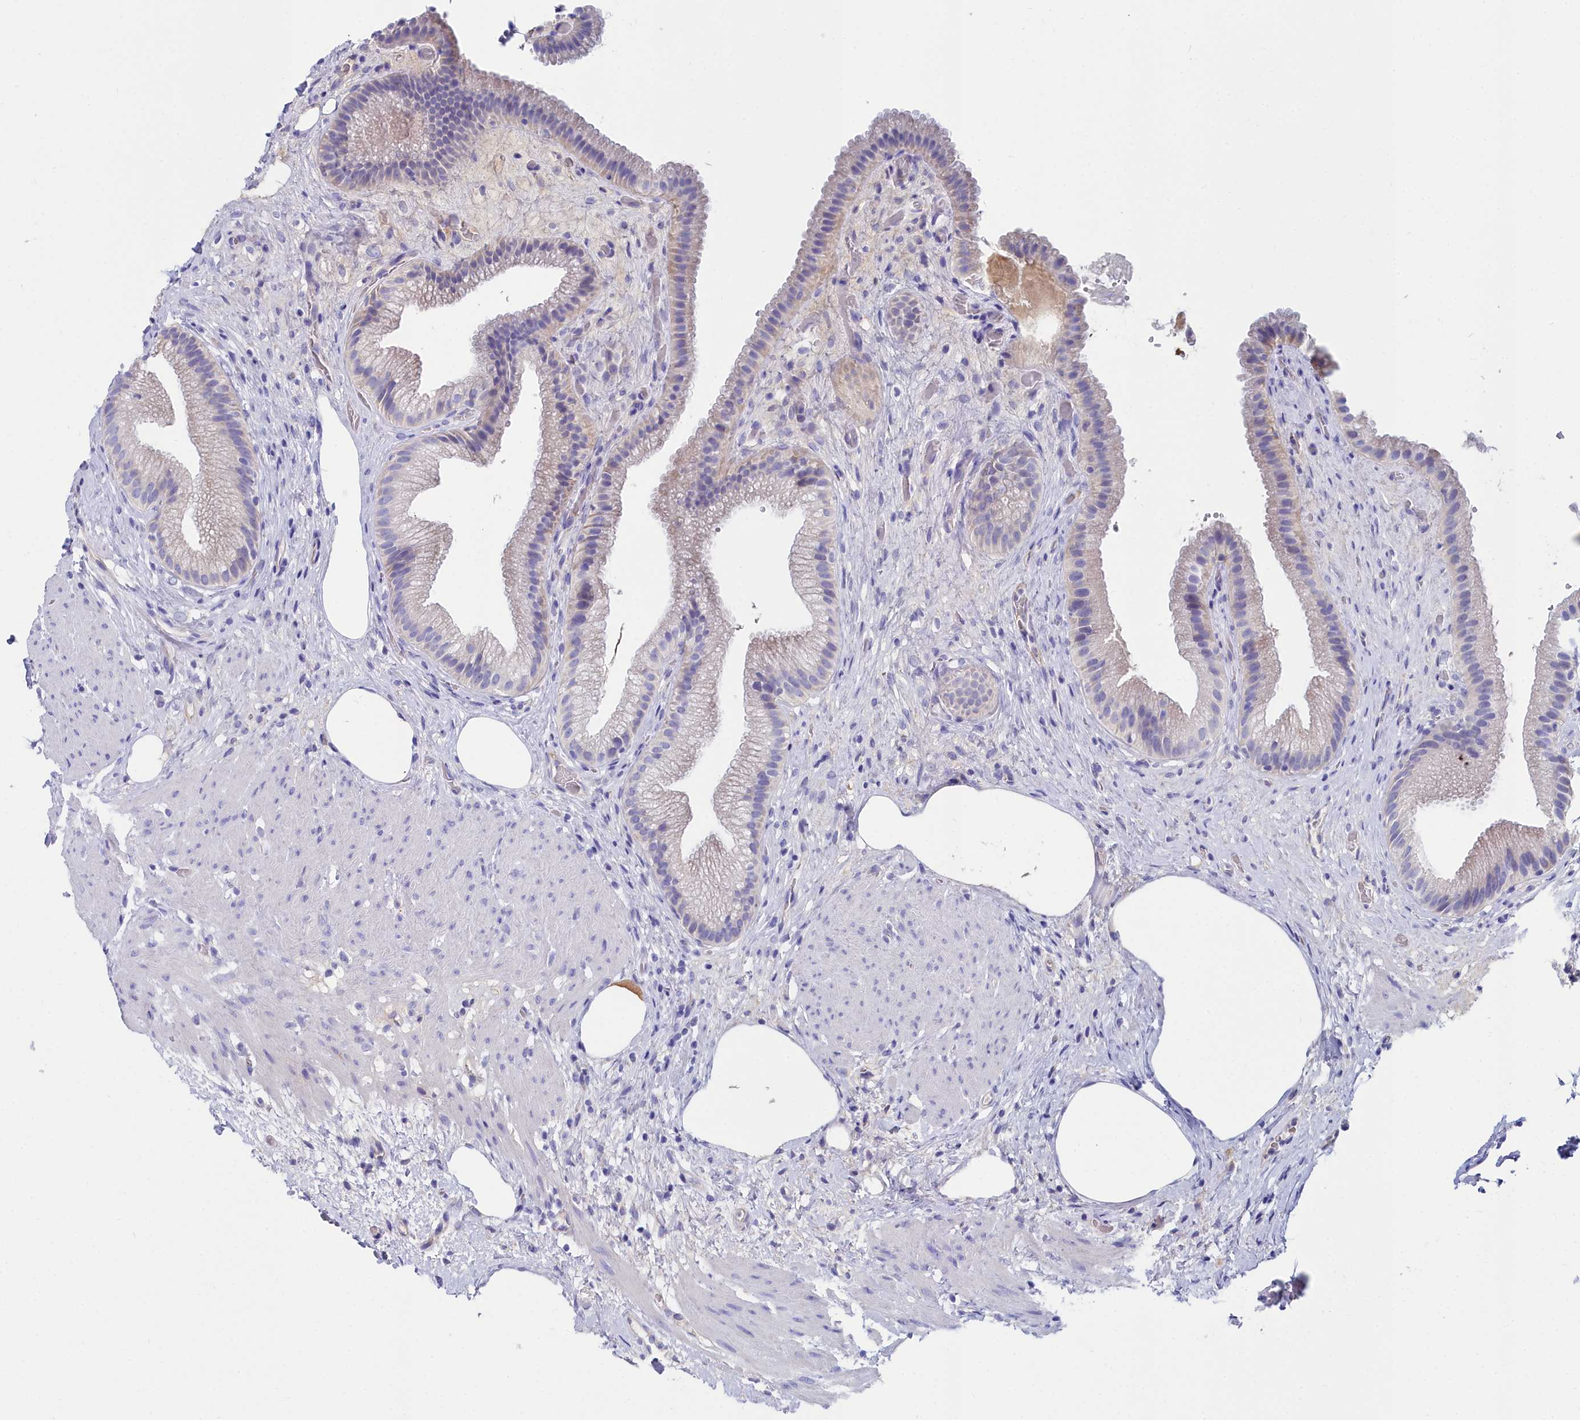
{"staining": {"intensity": "negative", "quantity": "none", "location": "none"}, "tissue": "gallbladder", "cell_type": "Glandular cells", "image_type": "normal", "snomed": [{"axis": "morphology", "description": "Normal tissue, NOS"}, {"axis": "morphology", "description": "Inflammation, NOS"}, {"axis": "topography", "description": "Gallbladder"}], "caption": "Glandular cells are negative for protein expression in unremarkable human gallbladder. (DAB immunohistochemistry, high magnification).", "gene": "SLC49A3", "patient": {"sex": "male", "age": 51}}